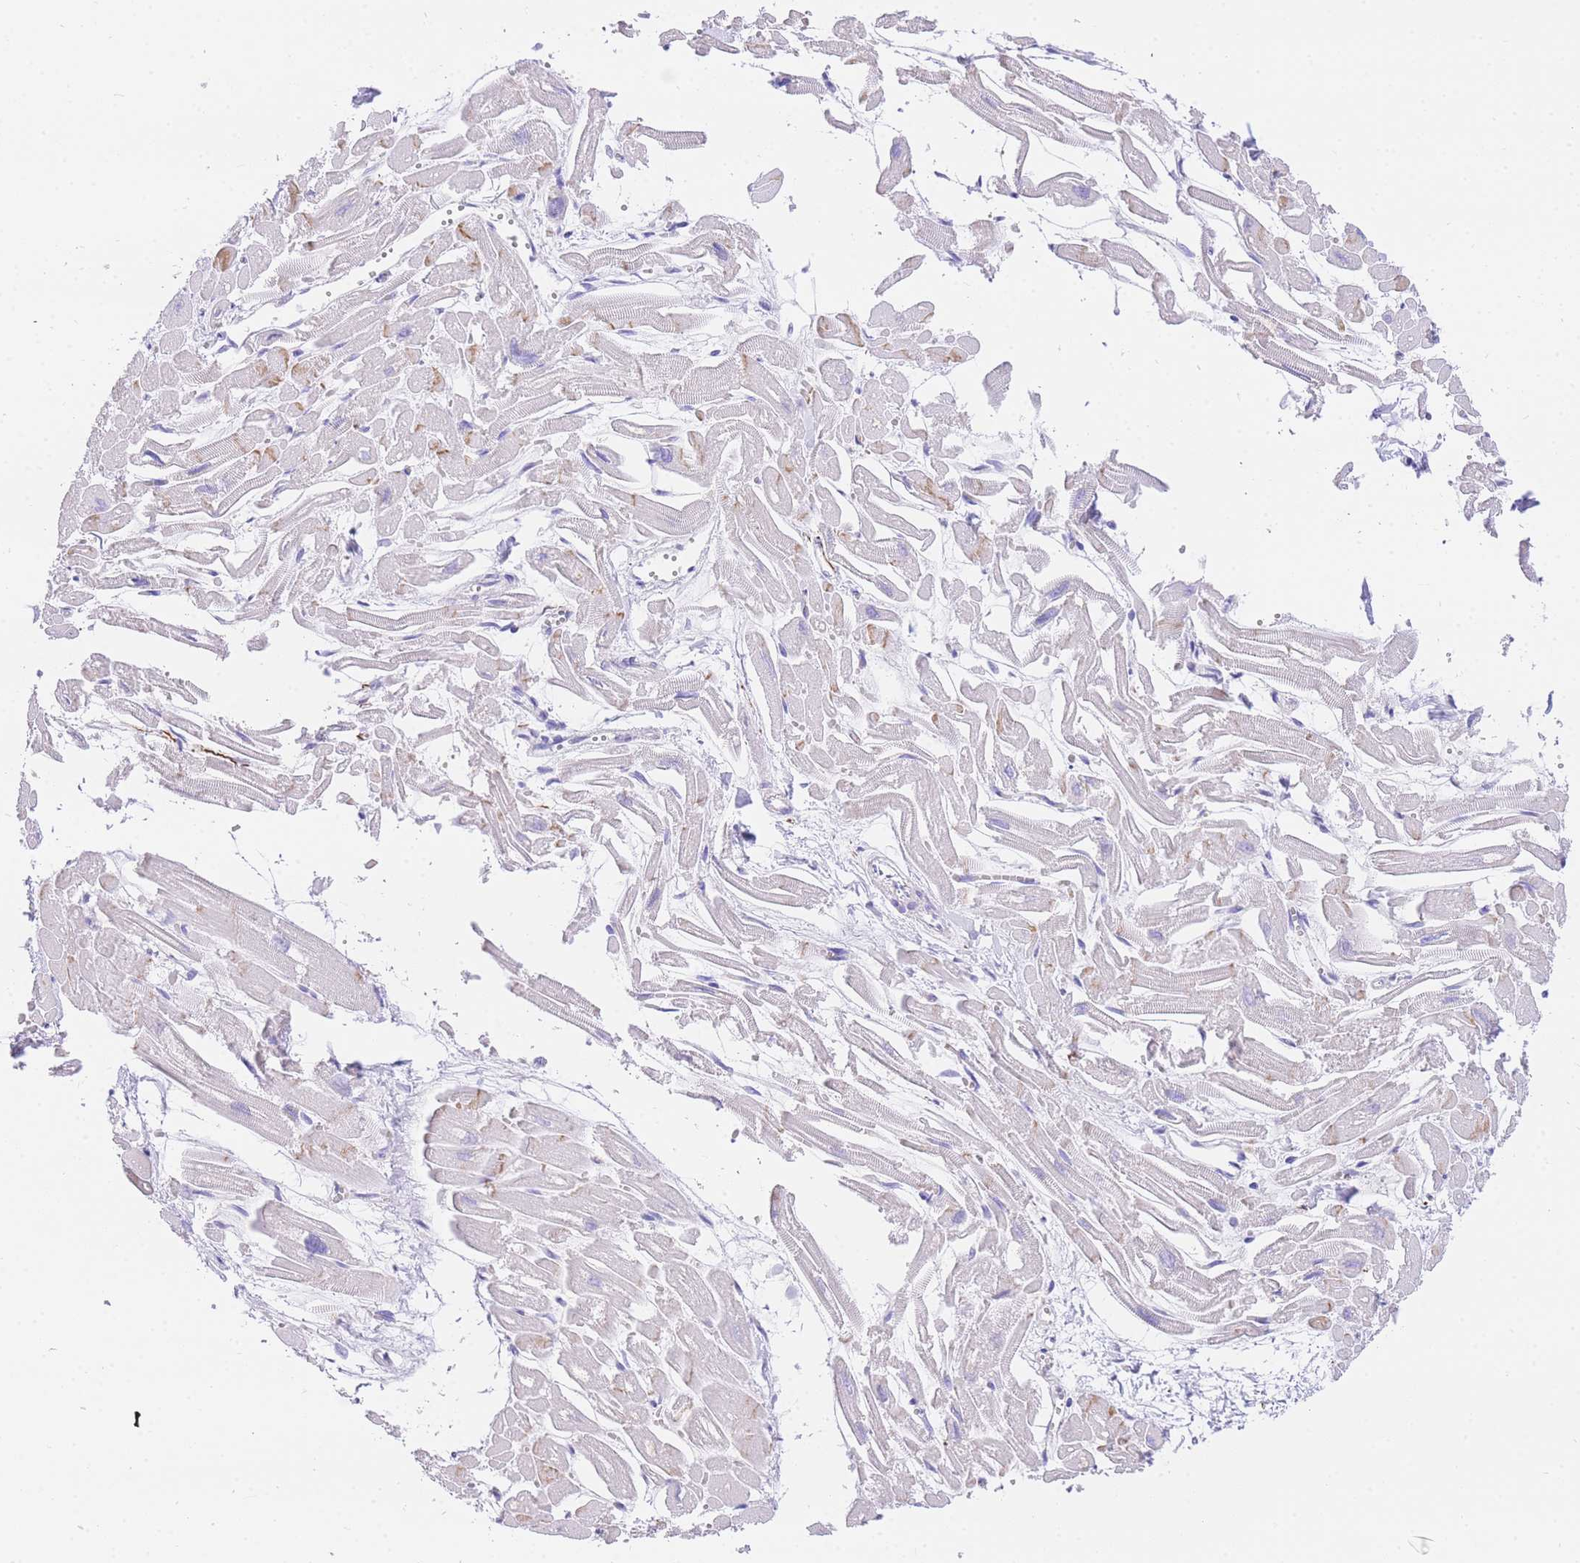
{"staining": {"intensity": "weak", "quantity": "<25%", "location": "cytoplasmic/membranous"}, "tissue": "heart muscle", "cell_type": "Cardiomyocytes", "image_type": "normal", "snomed": [{"axis": "morphology", "description": "Normal tissue, NOS"}, {"axis": "topography", "description": "Heart"}], "caption": "Benign heart muscle was stained to show a protein in brown. There is no significant expression in cardiomyocytes.", "gene": "UPK1A", "patient": {"sex": "male", "age": 54}}